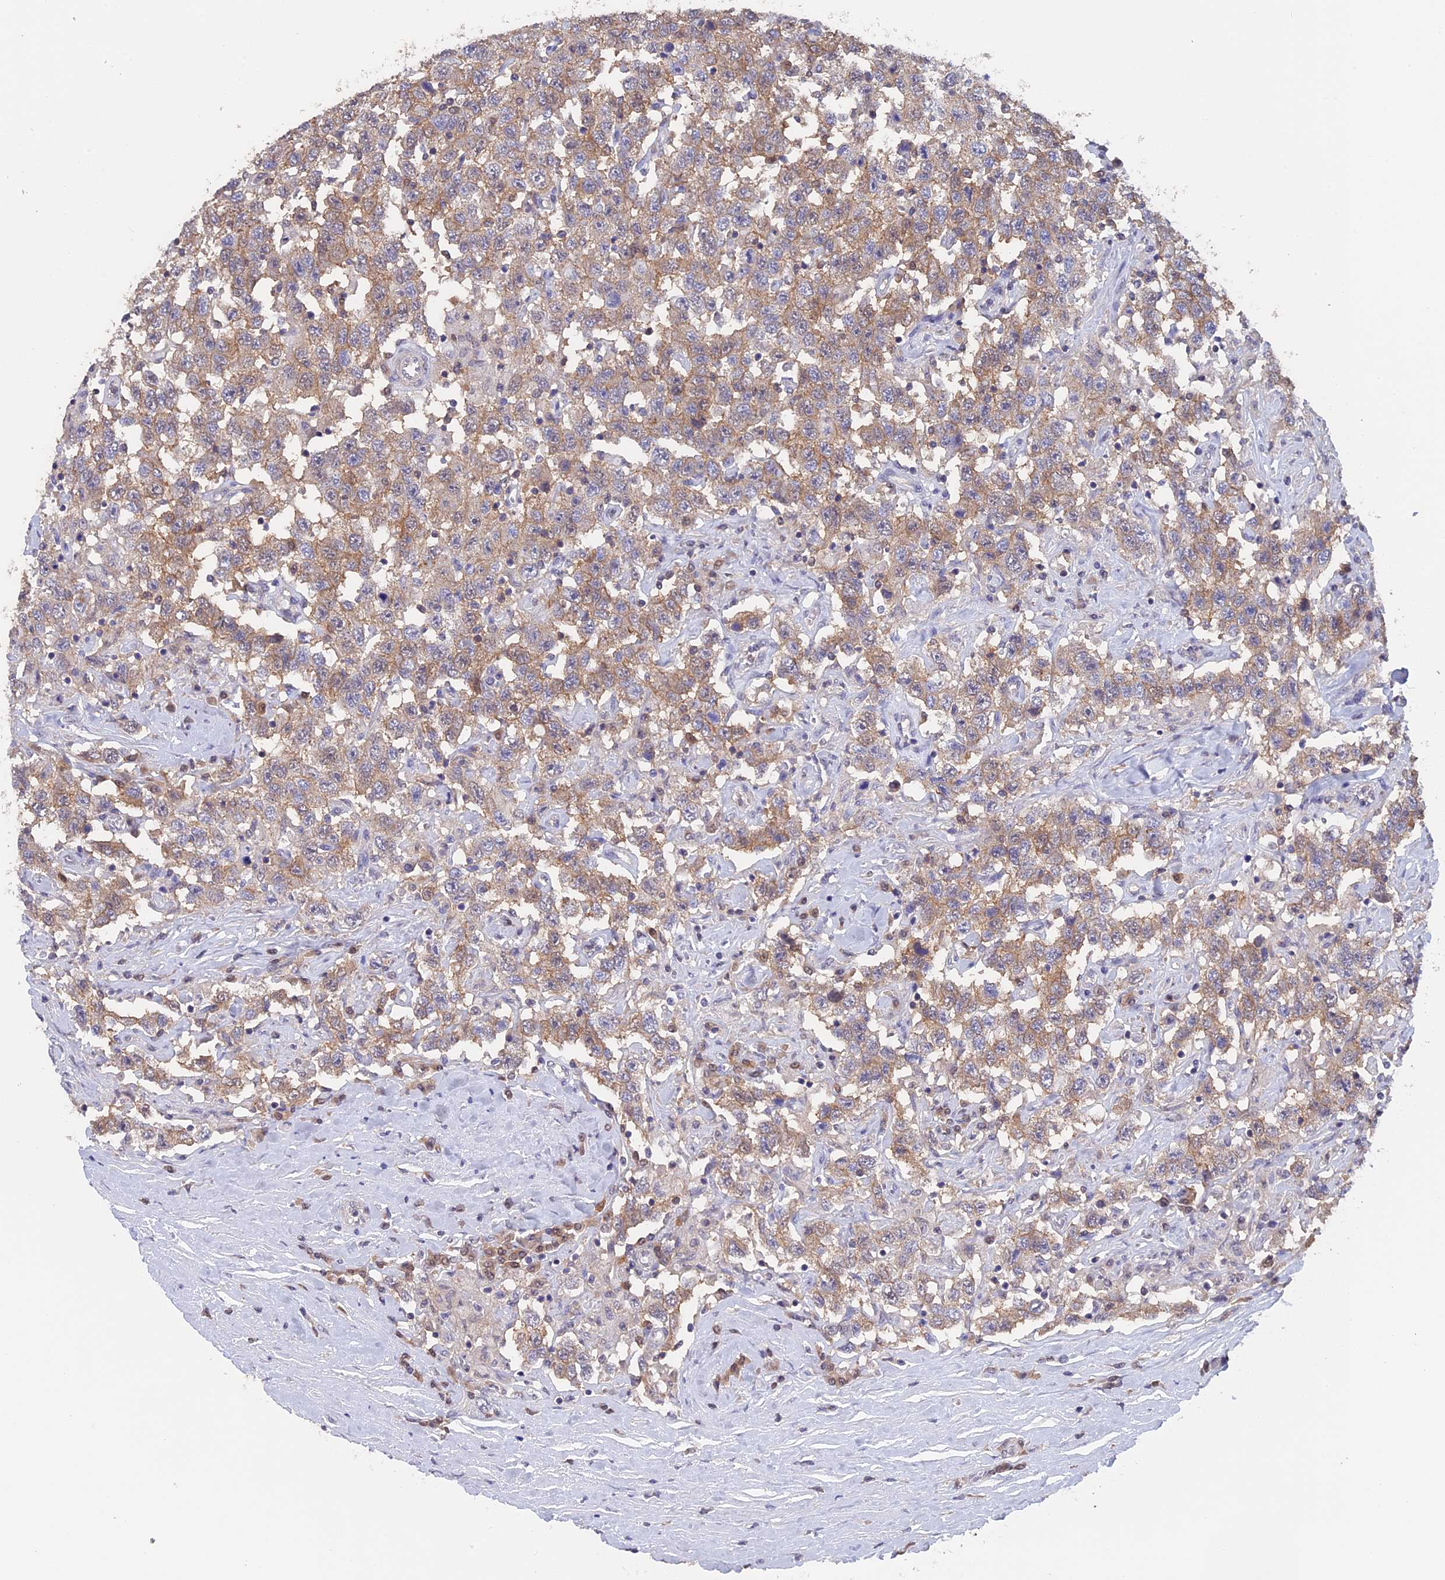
{"staining": {"intensity": "weak", "quantity": "25%-75%", "location": "cytoplasmic/membranous"}, "tissue": "testis cancer", "cell_type": "Tumor cells", "image_type": "cancer", "snomed": [{"axis": "morphology", "description": "Seminoma, NOS"}, {"axis": "topography", "description": "Testis"}], "caption": "IHC of human testis cancer reveals low levels of weak cytoplasmic/membranous expression in about 25%-75% of tumor cells. (DAB (3,3'-diaminobenzidine) IHC with brightfield microscopy, high magnification).", "gene": "STUB1", "patient": {"sex": "male", "age": 41}}